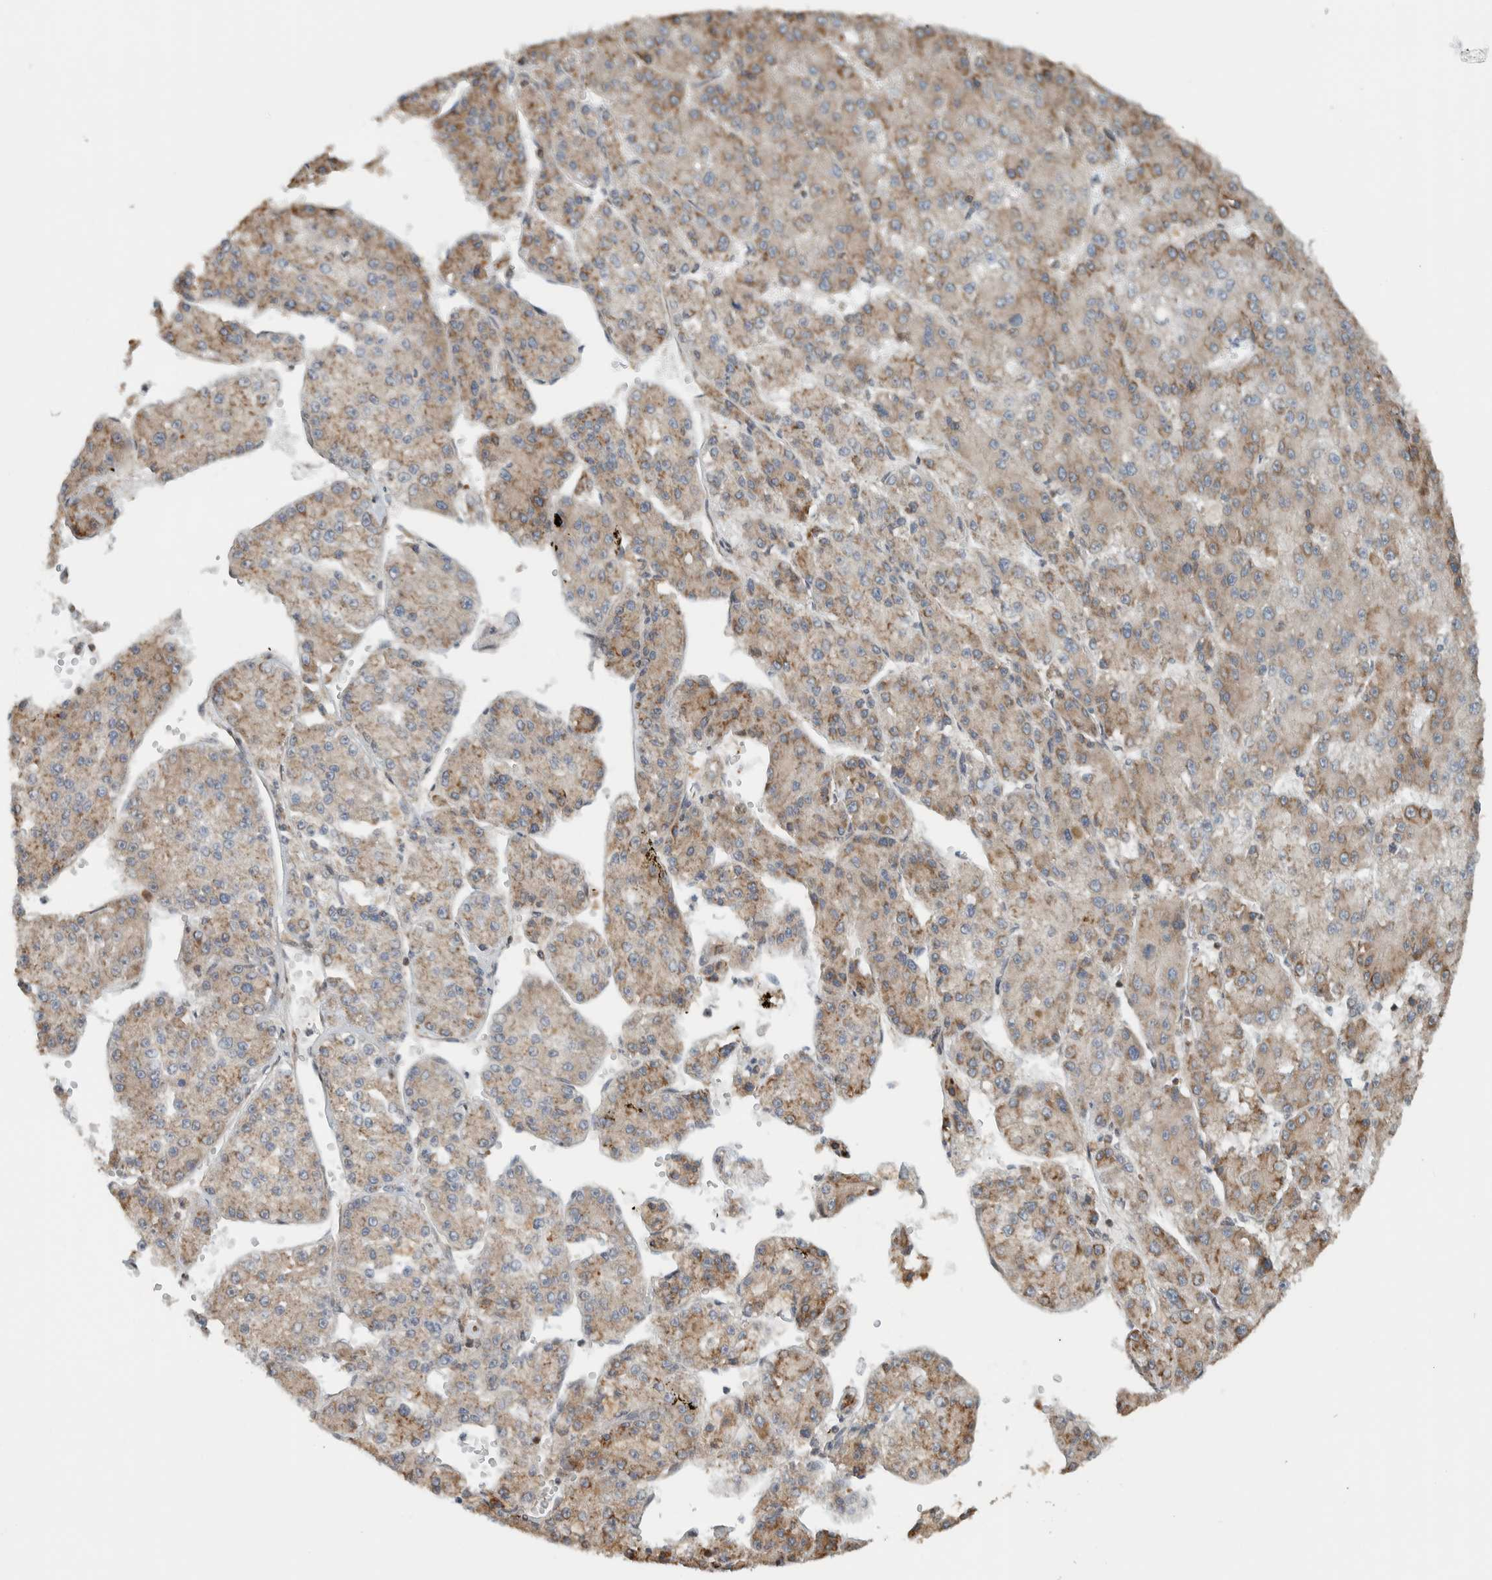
{"staining": {"intensity": "weak", "quantity": ">75%", "location": "cytoplasmic/membranous"}, "tissue": "liver cancer", "cell_type": "Tumor cells", "image_type": "cancer", "snomed": [{"axis": "morphology", "description": "Carcinoma, Hepatocellular, NOS"}, {"axis": "topography", "description": "Liver"}], "caption": "Liver cancer (hepatocellular carcinoma) stained for a protein (brown) demonstrates weak cytoplasmic/membranous positive staining in about >75% of tumor cells.", "gene": "CNTROB", "patient": {"sex": "female", "age": 73}}